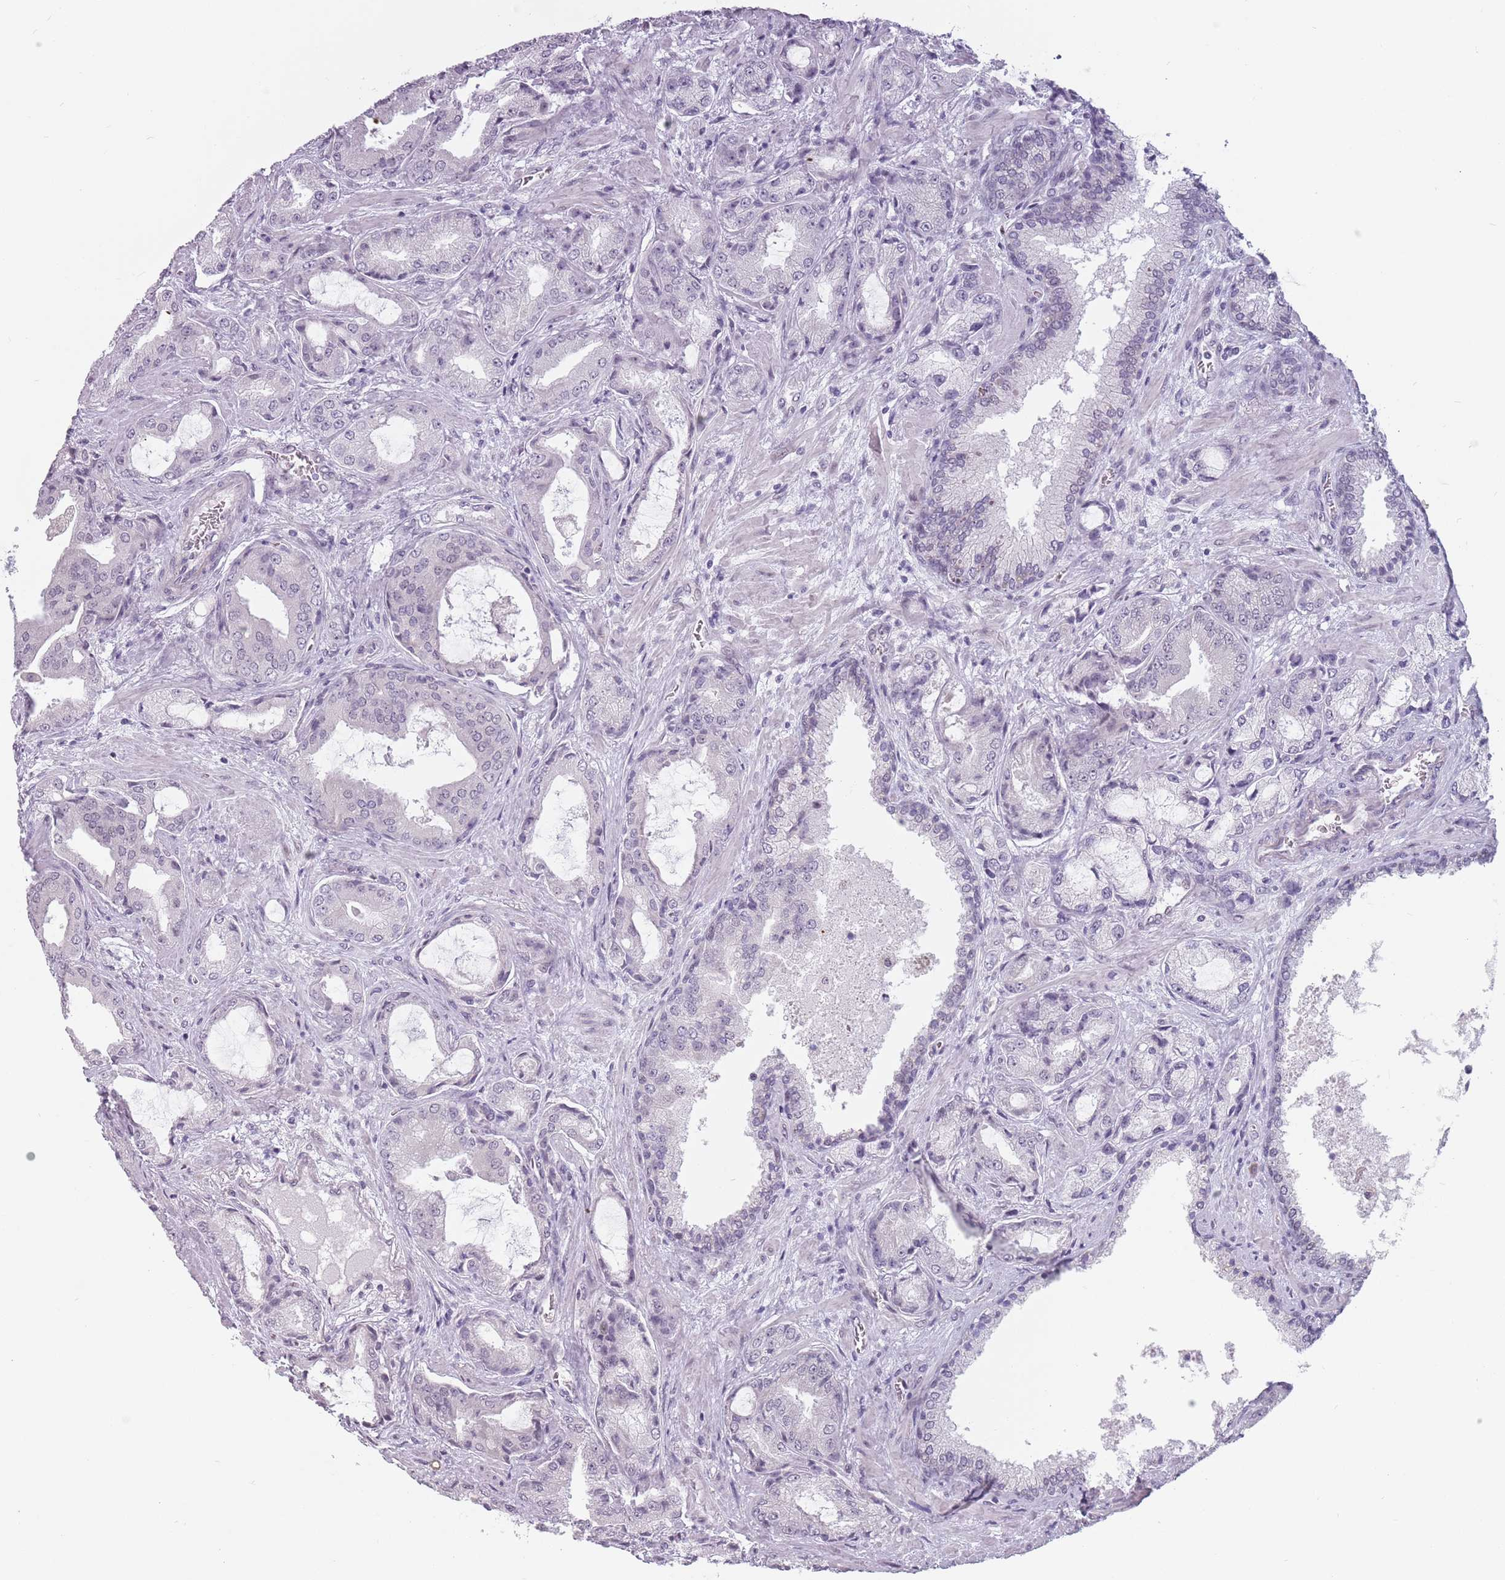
{"staining": {"intensity": "negative", "quantity": "none", "location": "none"}, "tissue": "prostate cancer", "cell_type": "Tumor cells", "image_type": "cancer", "snomed": [{"axis": "morphology", "description": "Adenocarcinoma, High grade"}, {"axis": "topography", "description": "Prostate"}], "caption": "IHC of high-grade adenocarcinoma (prostate) exhibits no expression in tumor cells.", "gene": "PTCHD1", "patient": {"sex": "male", "age": 68}}